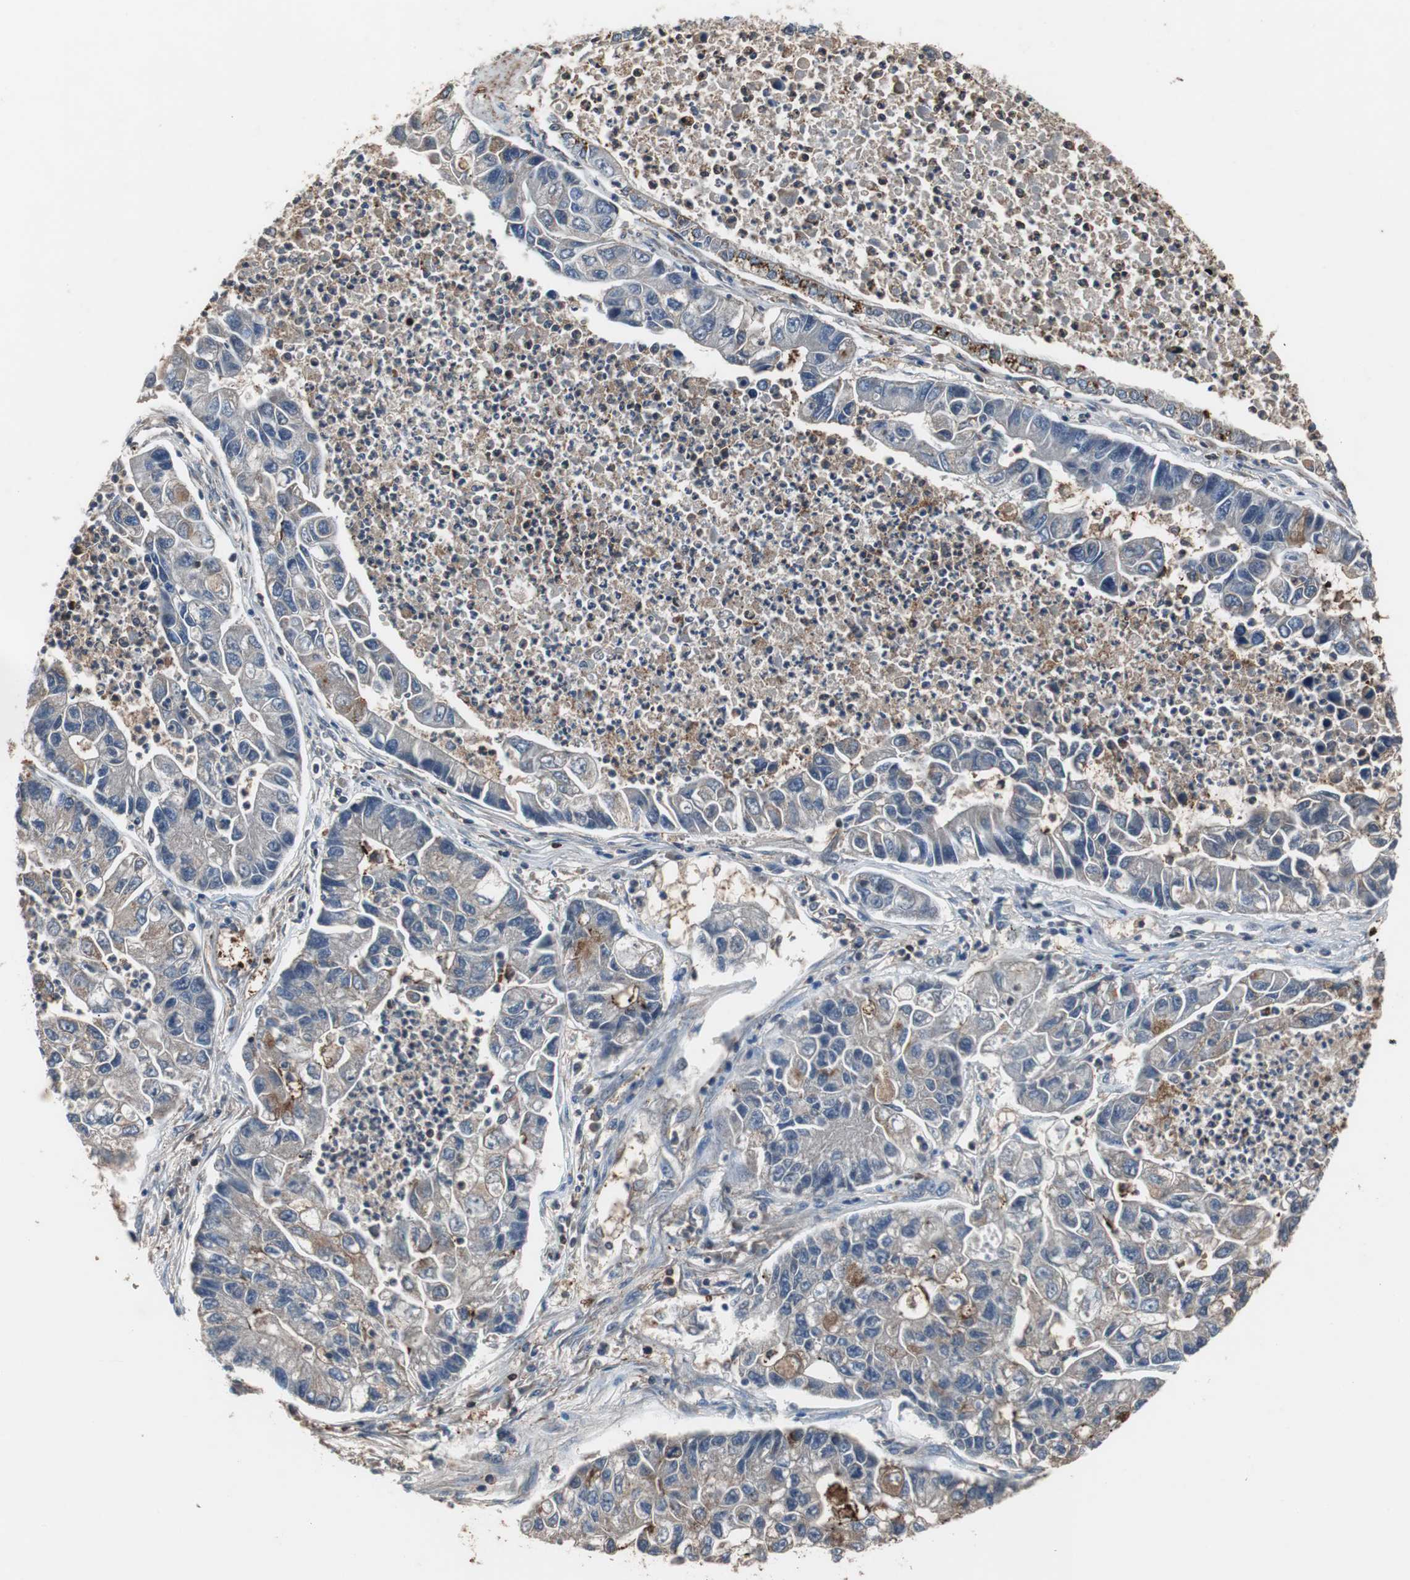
{"staining": {"intensity": "weak", "quantity": "<25%", "location": "cytoplasmic/membranous"}, "tissue": "lung cancer", "cell_type": "Tumor cells", "image_type": "cancer", "snomed": [{"axis": "morphology", "description": "Adenocarcinoma, NOS"}, {"axis": "topography", "description": "Lung"}], "caption": "The photomicrograph demonstrates no staining of tumor cells in lung adenocarcinoma.", "gene": "CALB2", "patient": {"sex": "female", "age": 51}}